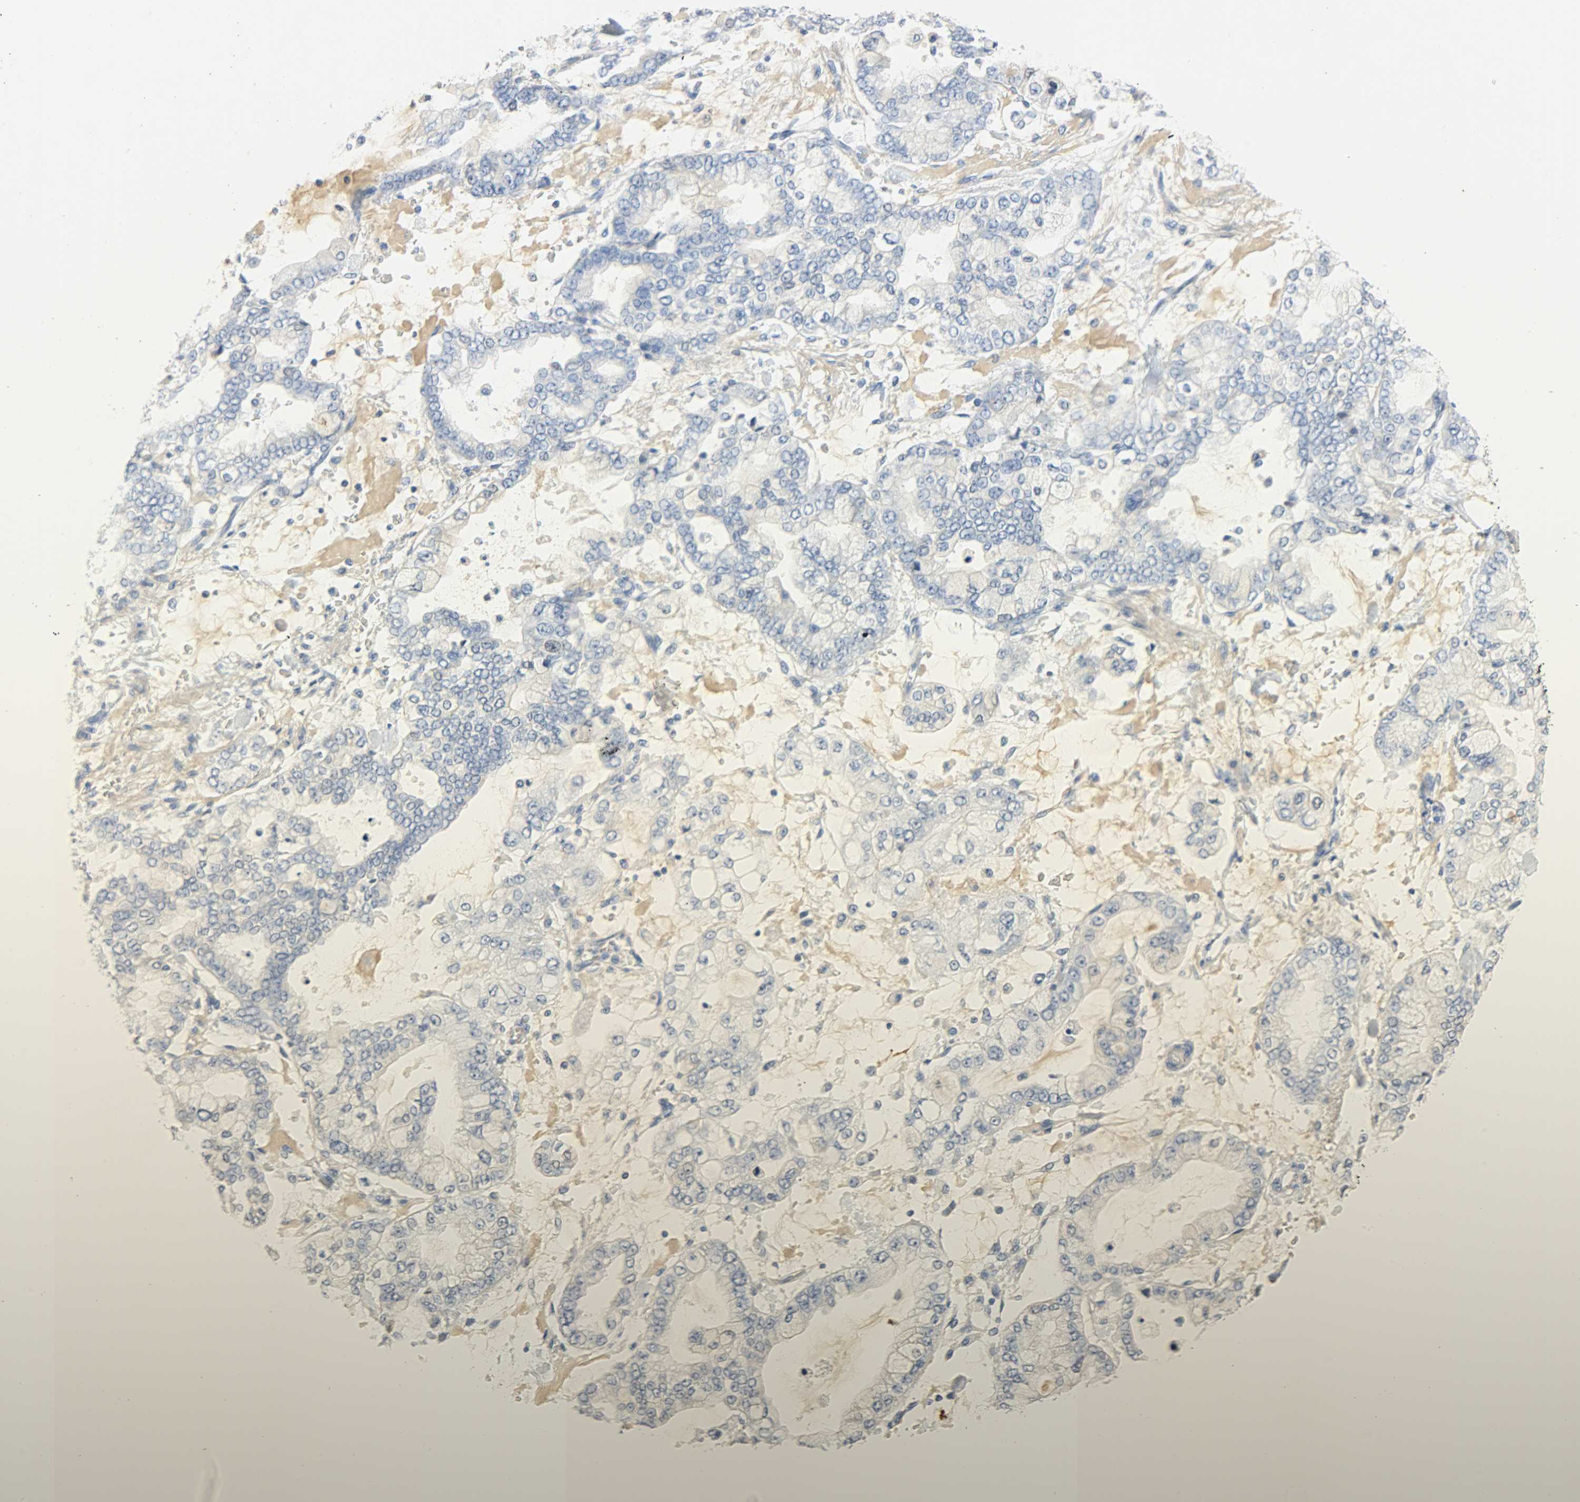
{"staining": {"intensity": "negative", "quantity": "none", "location": "none"}, "tissue": "stomach cancer", "cell_type": "Tumor cells", "image_type": "cancer", "snomed": [{"axis": "morphology", "description": "Normal tissue, NOS"}, {"axis": "morphology", "description": "Adenocarcinoma, NOS"}, {"axis": "topography", "description": "Stomach, upper"}, {"axis": "topography", "description": "Stomach"}], "caption": "The histopathology image reveals no significant positivity in tumor cells of stomach cancer (adenocarcinoma). (IHC, brightfield microscopy, high magnification).", "gene": "CRP", "patient": {"sex": "male", "age": 76}}